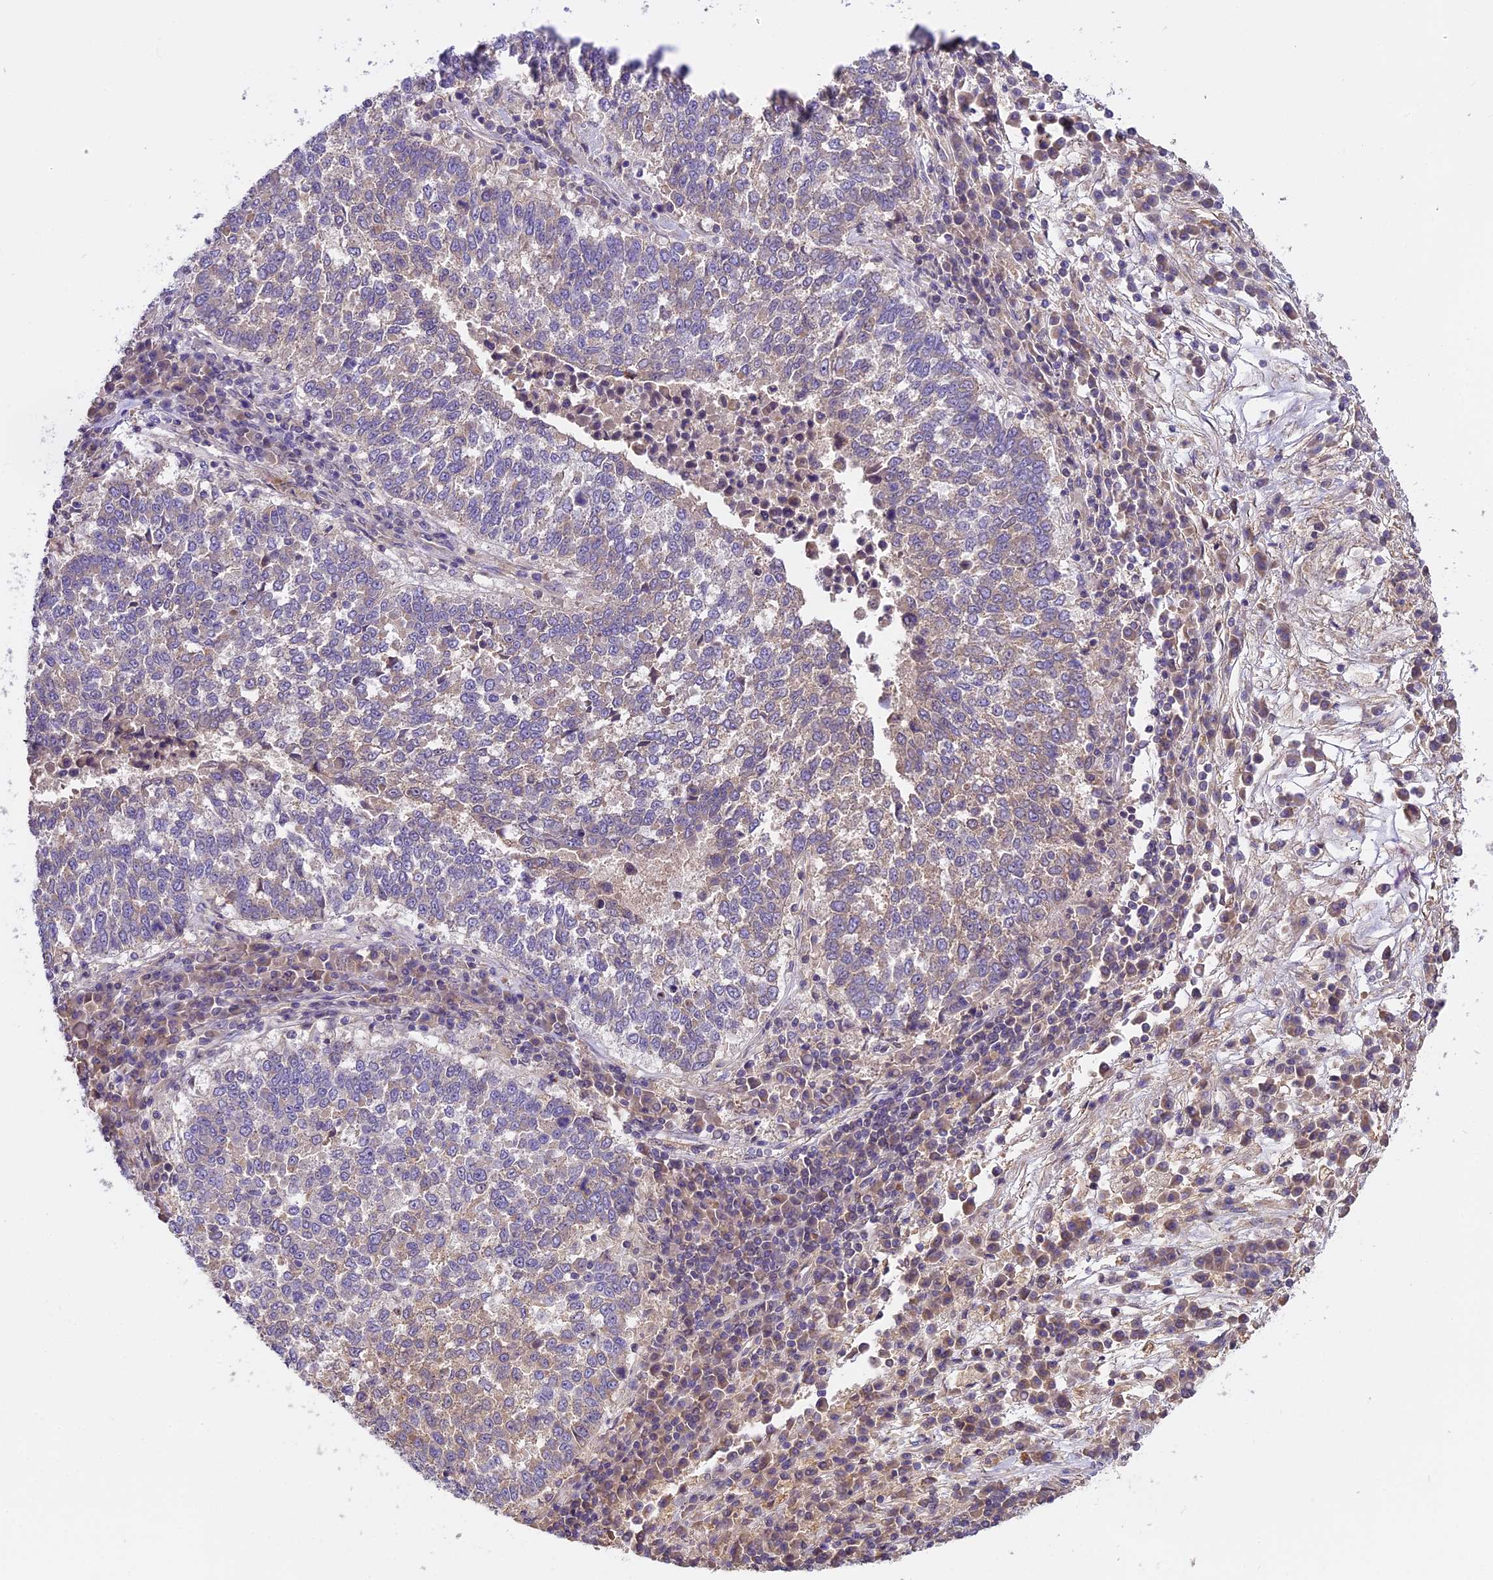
{"staining": {"intensity": "weak", "quantity": "<25%", "location": "cytoplasmic/membranous"}, "tissue": "lung cancer", "cell_type": "Tumor cells", "image_type": "cancer", "snomed": [{"axis": "morphology", "description": "Squamous cell carcinoma, NOS"}, {"axis": "topography", "description": "Lung"}], "caption": "Lung squamous cell carcinoma stained for a protein using IHC displays no positivity tumor cells.", "gene": "FAM98C", "patient": {"sex": "male", "age": 73}}